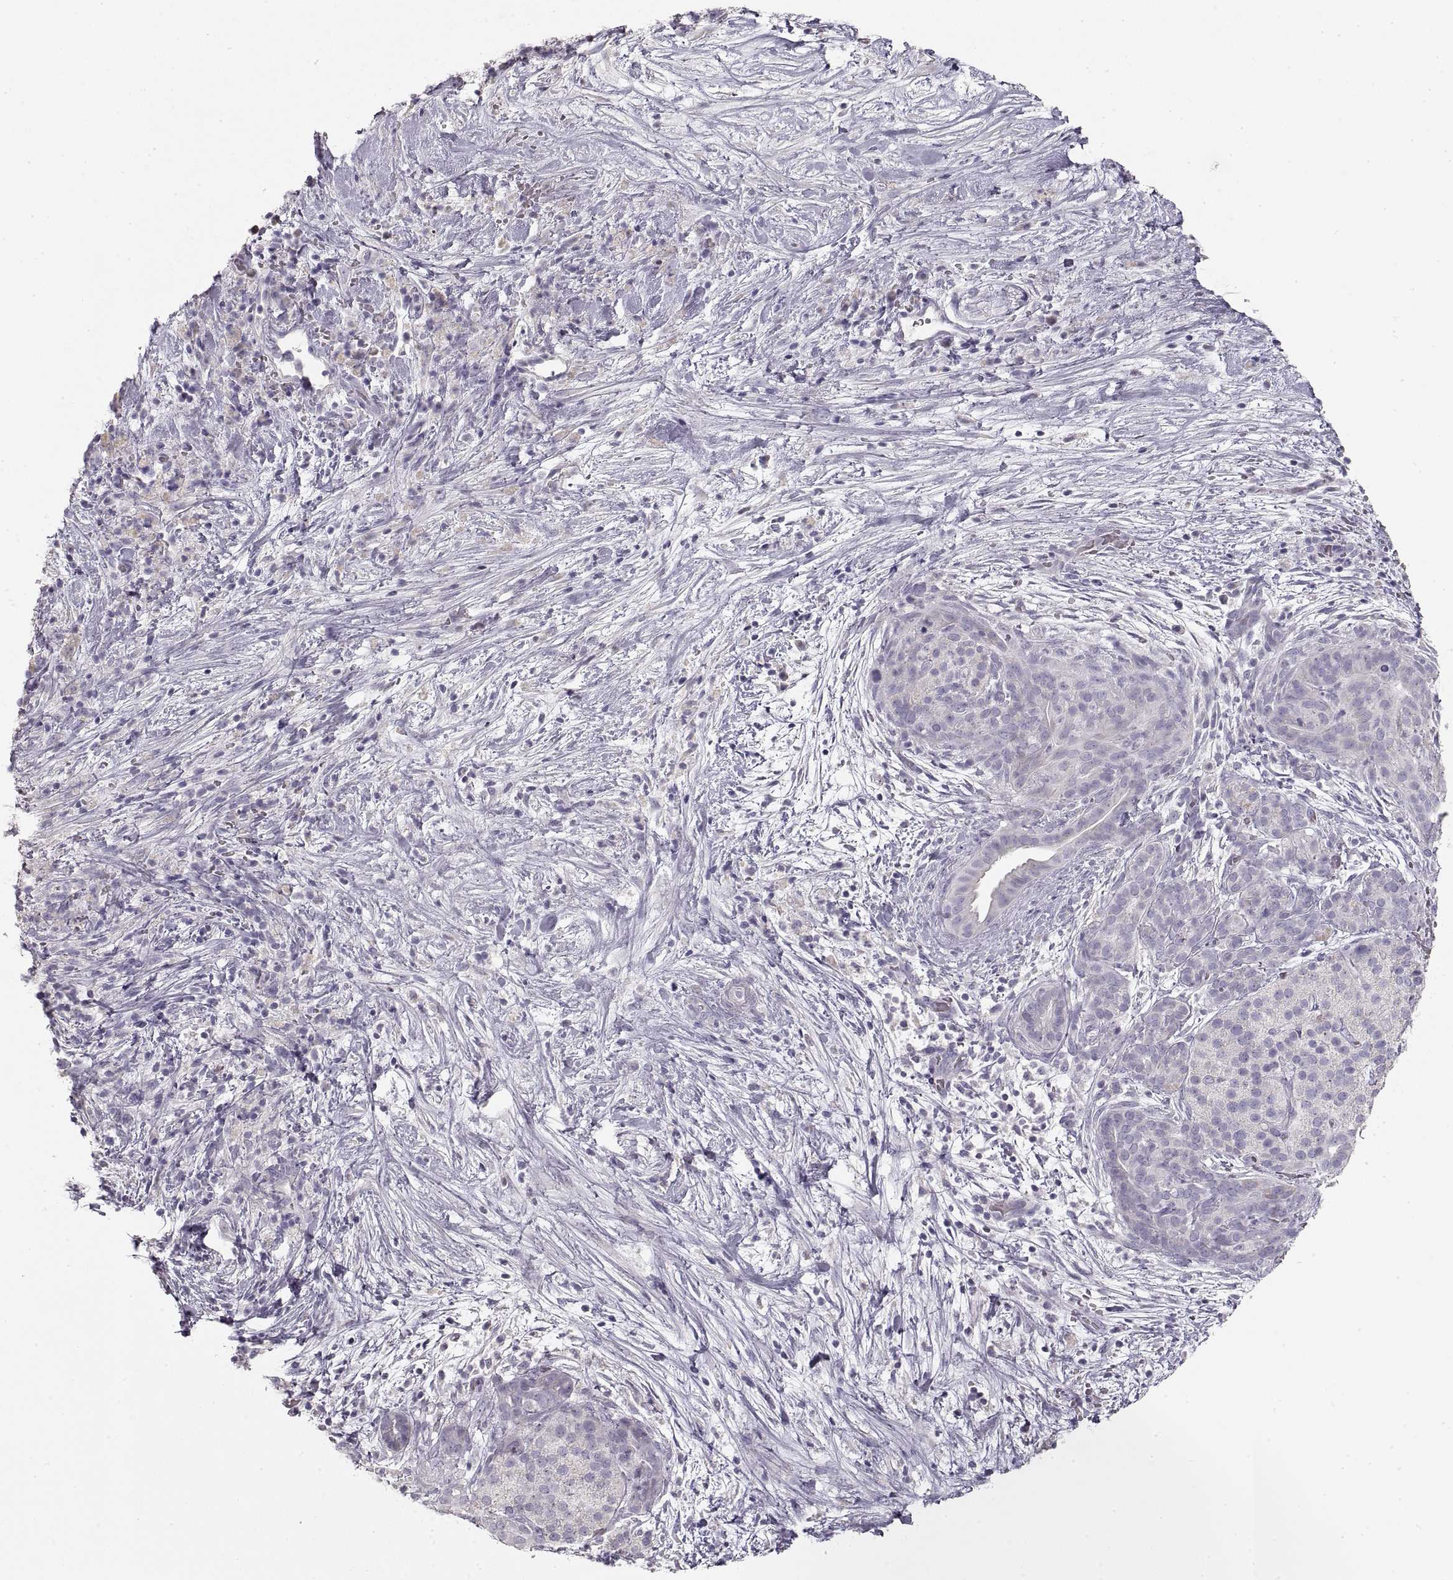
{"staining": {"intensity": "negative", "quantity": "none", "location": "none"}, "tissue": "pancreatic cancer", "cell_type": "Tumor cells", "image_type": "cancer", "snomed": [{"axis": "morphology", "description": "Adenocarcinoma, NOS"}, {"axis": "topography", "description": "Pancreas"}], "caption": "This is an immunohistochemistry (IHC) image of pancreatic cancer (adenocarcinoma). There is no expression in tumor cells.", "gene": "ZP3", "patient": {"sex": "male", "age": 44}}